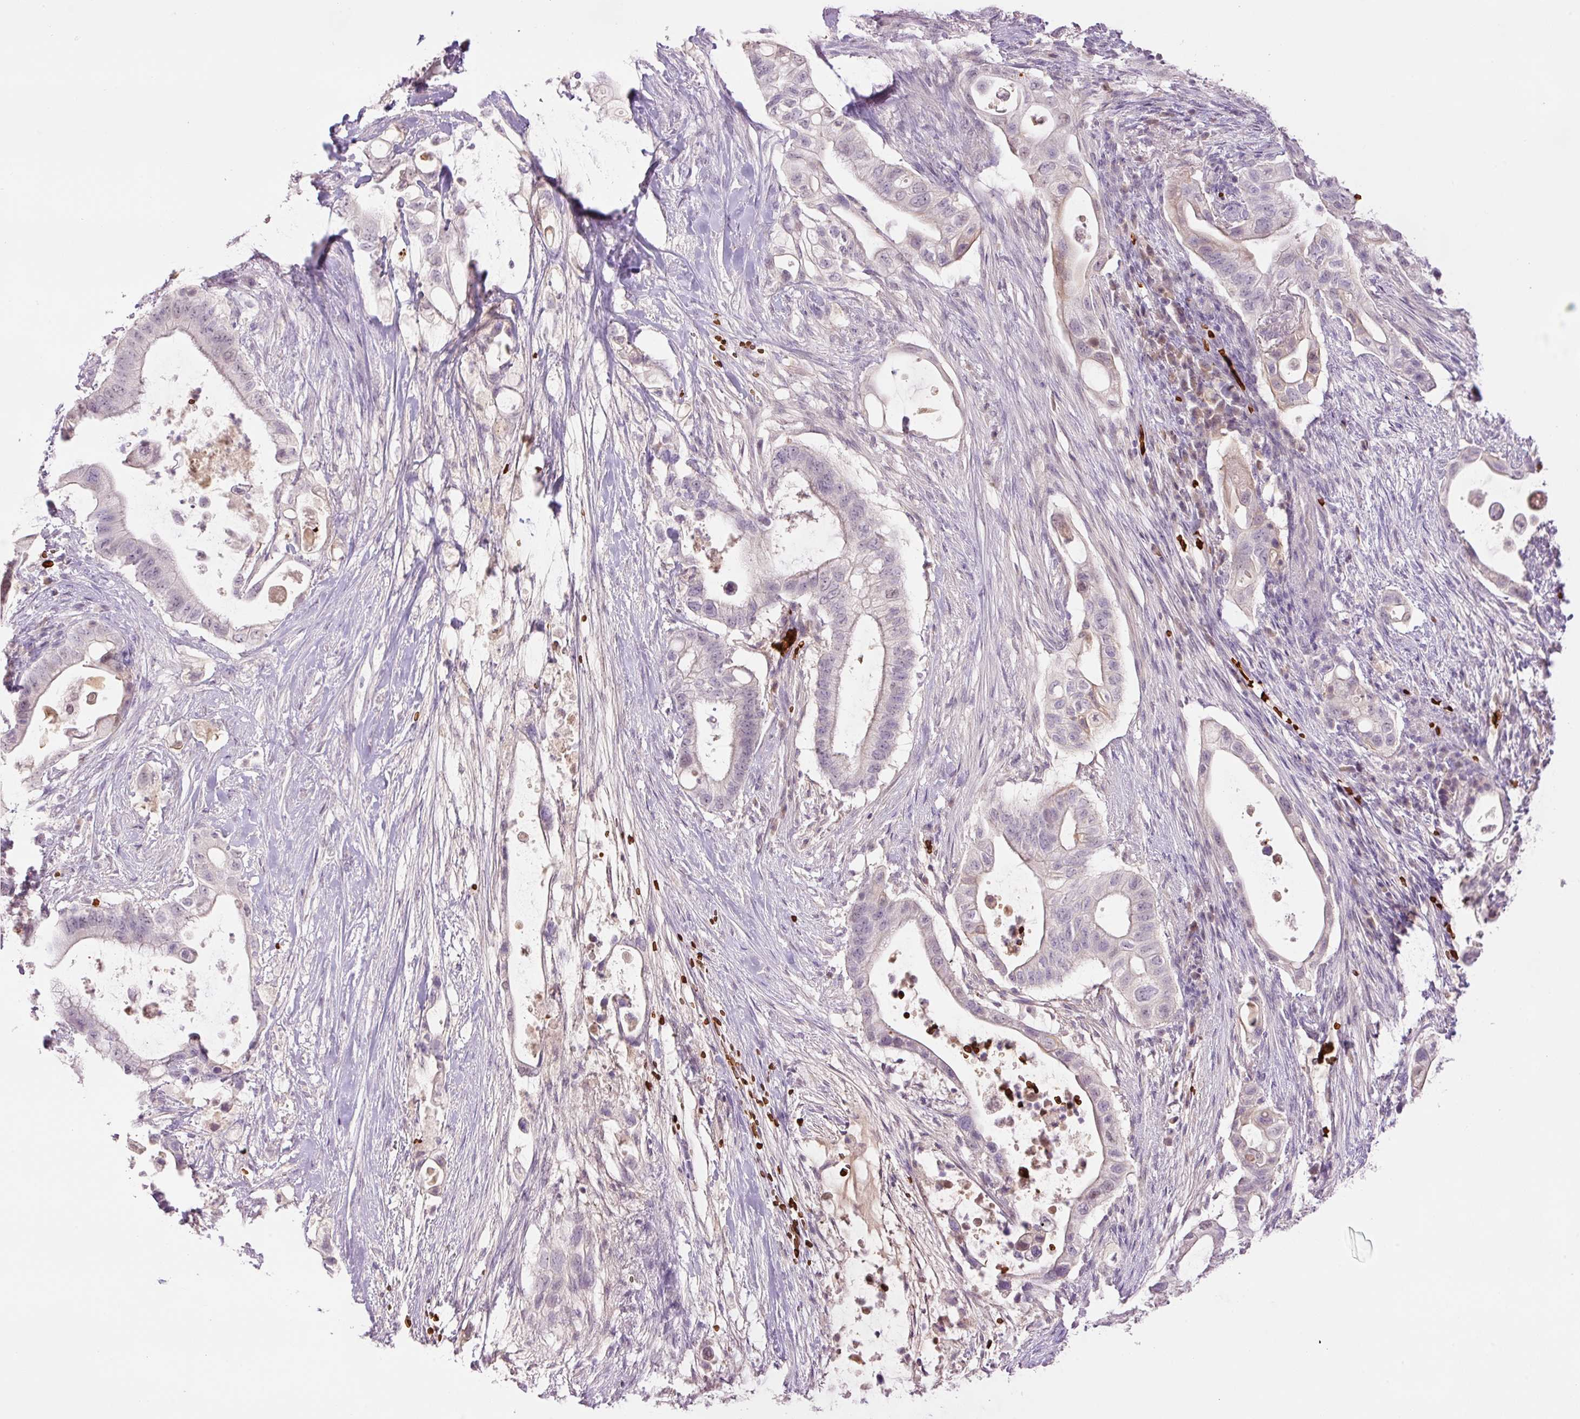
{"staining": {"intensity": "negative", "quantity": "none", "location": "none"}, "tissue": "pancreatic cancer", "cell_type": "Tumor cells", "image_type": "cancer", "snomed": [{"axis": "morphology", "description": "Adenocarcinoma, NOS"}, {"axis": "topography", "description": "Pancreas"}], "caption": "High power microscopy image of an IHC photomicrograph of pancreatic cancer, revealing no significant positivity in tumor cells.", "gene": "LY6G6D", "patient": {"sex": "female", "age": 72}}